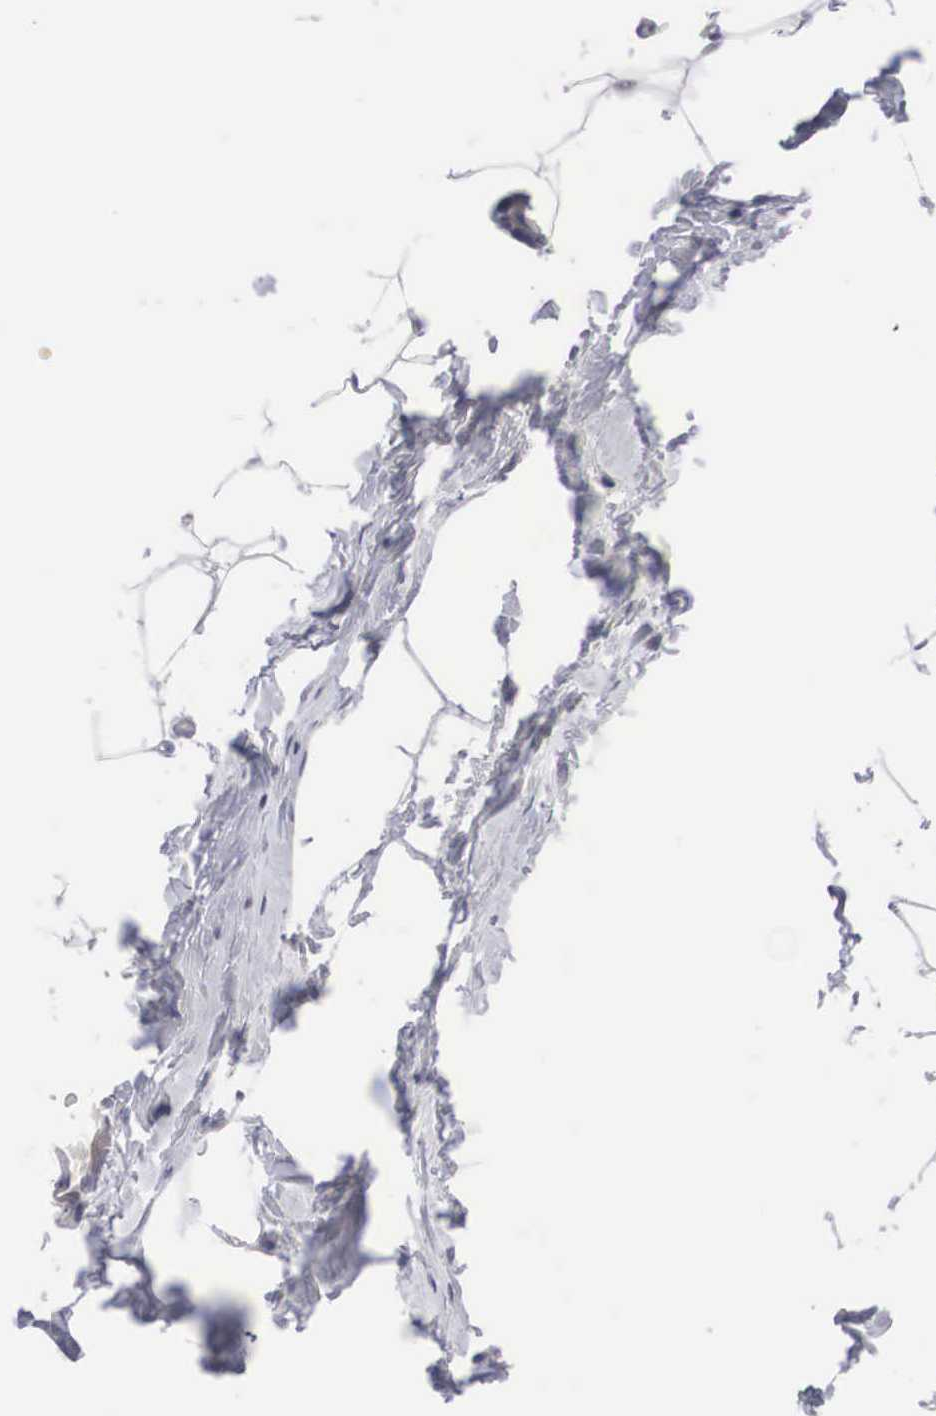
{"staining": {"intensity": "negative", "quantity": "none", "location": "none"}, "tissue": "adipose tissue", "cell_type": "Adipocytes", "image_type": "normal", "snomed": [{"axis": "morphology", "description": "Normal tissue, NOS"}, {"axis": "topography", "description": "Breast"}], "caption": "This is an IHC photomicrograph of benign human adipose tissue. There is no expression in adipocytes.", "gene": "MAST4", "patient": {"sex": "female", "age": 45}}